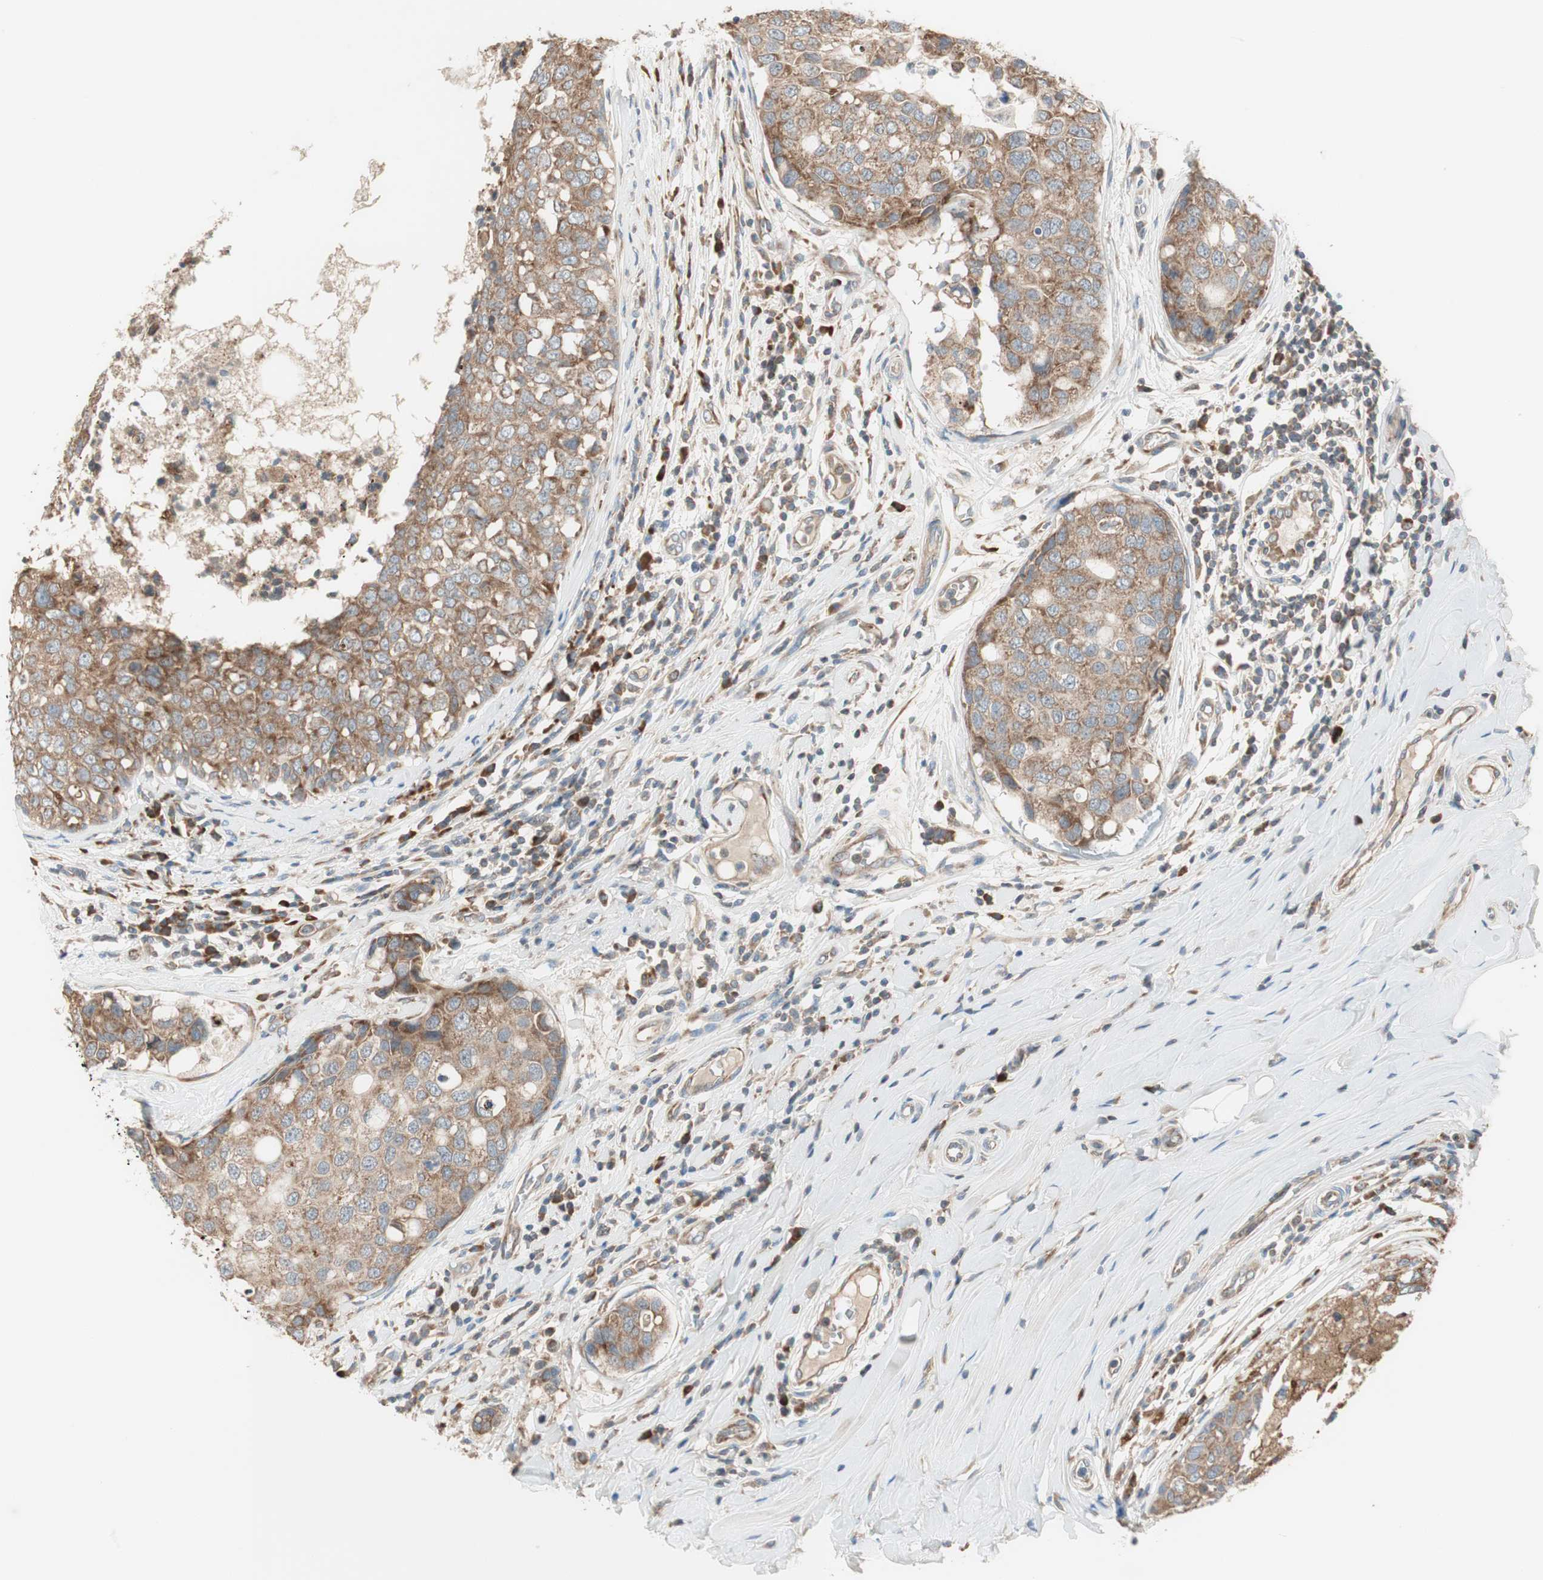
{"staining": {"intensity": "moderate", "quantity": ">75%", "location": "cytoplasmic/membranous"}, "tissue": "breast cancer", "cell_type": "Tumor cells", "image_type": "cancer", "snomed": [{"axis": "morphology", "description": "Duct carcinoma"}, {"axis": "topography", "description": "Breast"}], "caption": "Immunohistochemistry (IHC) (DAB) staining of human breast cancer shows moderate cytoplasmic/membranous protein staining in about >75% of tumor cells.", "gene": "RPL23", "patient": {"sex": "female", "age": 27}}